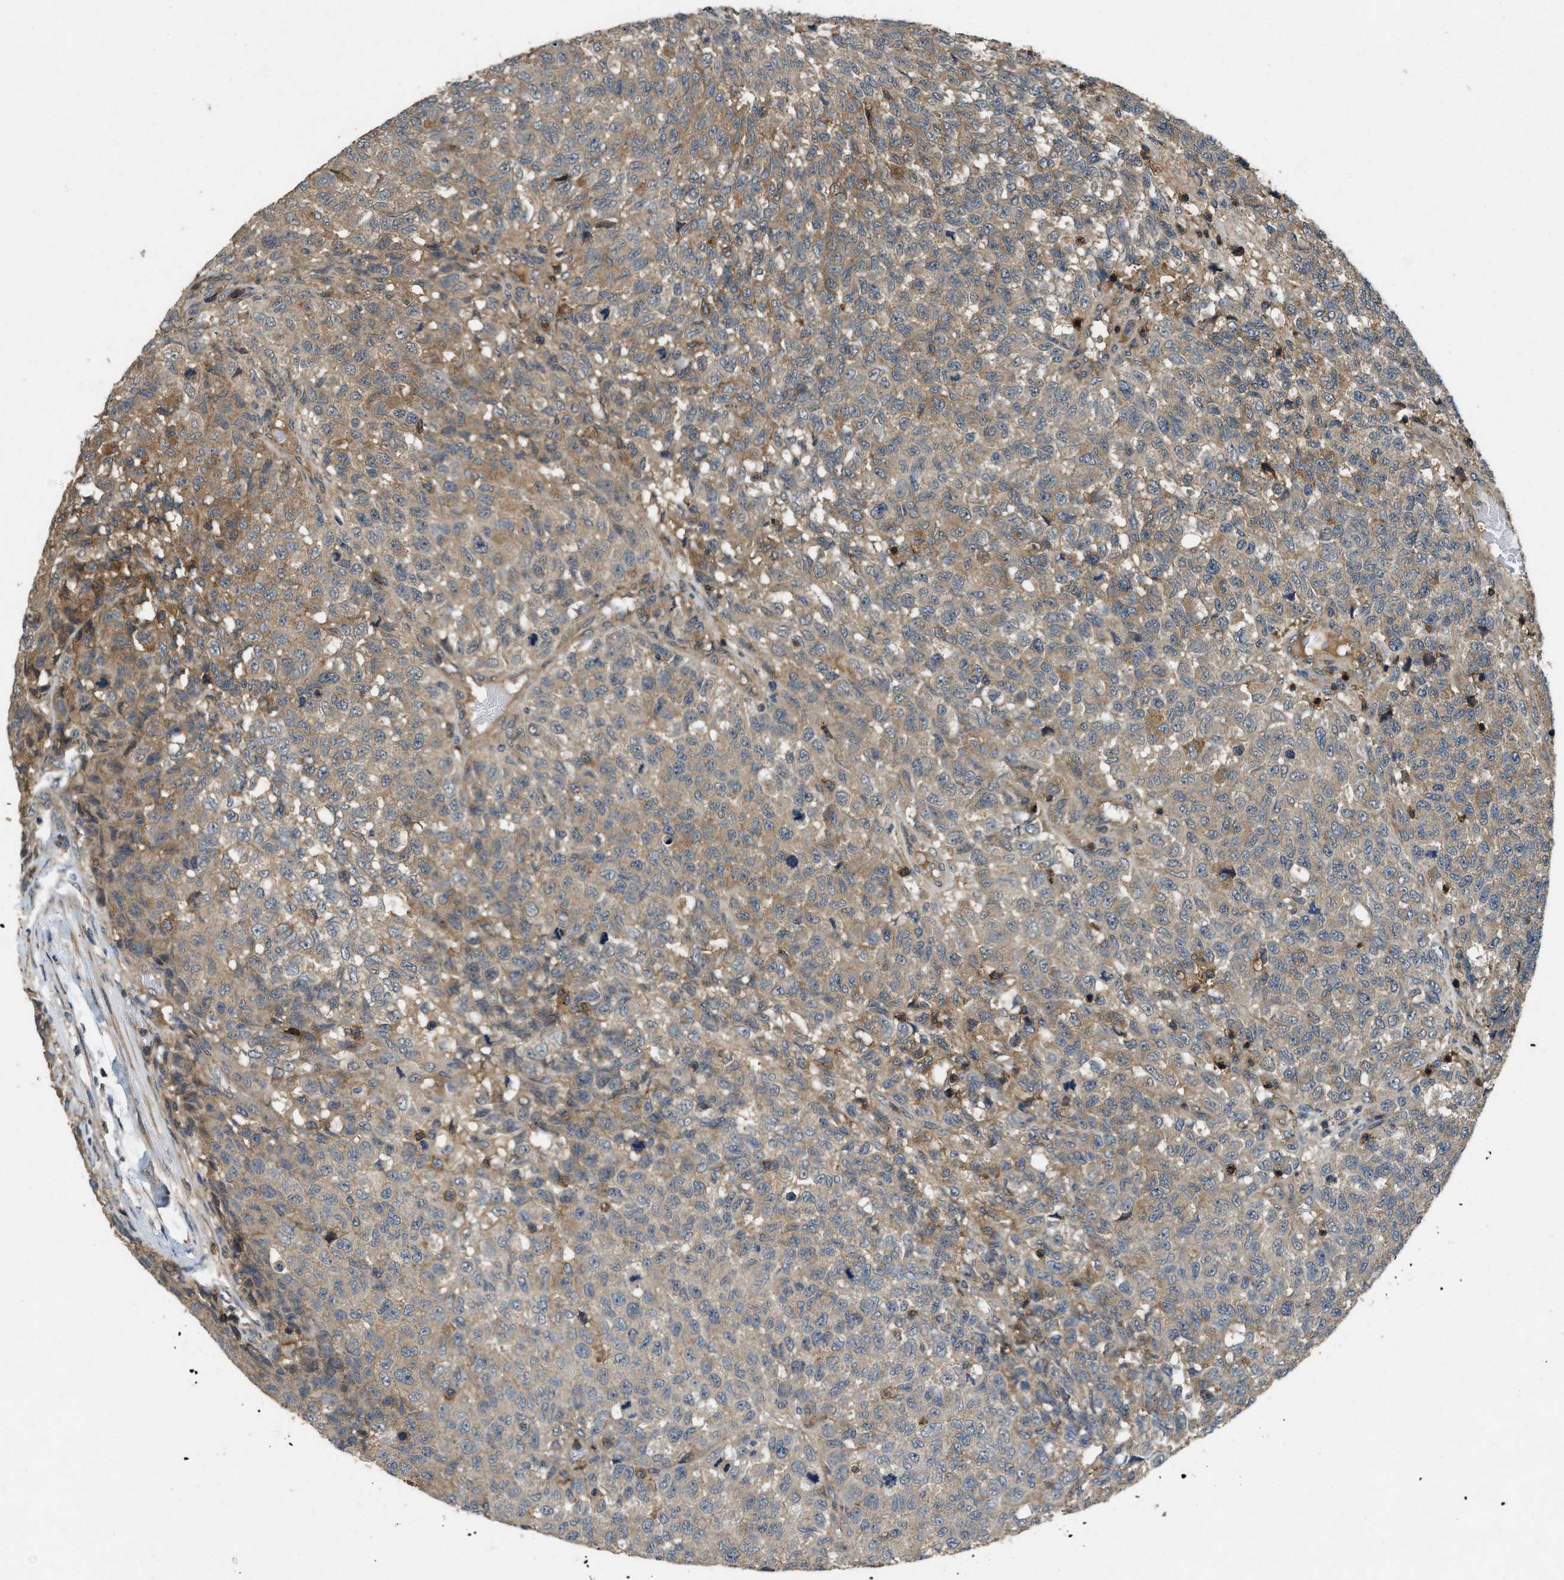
{"staining": {"intensity": "moderate", "quantity": "25%-75%", "location": "cytoplasmic/membranous"}, "tissue": "testis cancer", "cell_type": "Tumor cells", "image_type": "cancer", "snomed": [{"axis": "morphology", "description": "Seminoma, NOS"}, {"axis": "topography", "description": "Testis"}], "caption": "Brown immunohistochemical staining in testis cancer reveals moderate cytoplasmic/membranous positivity in about 25%-75% of tumor cells.", "gene": "ATP8B1", "patient": {"sex": "male", "age": 59}}